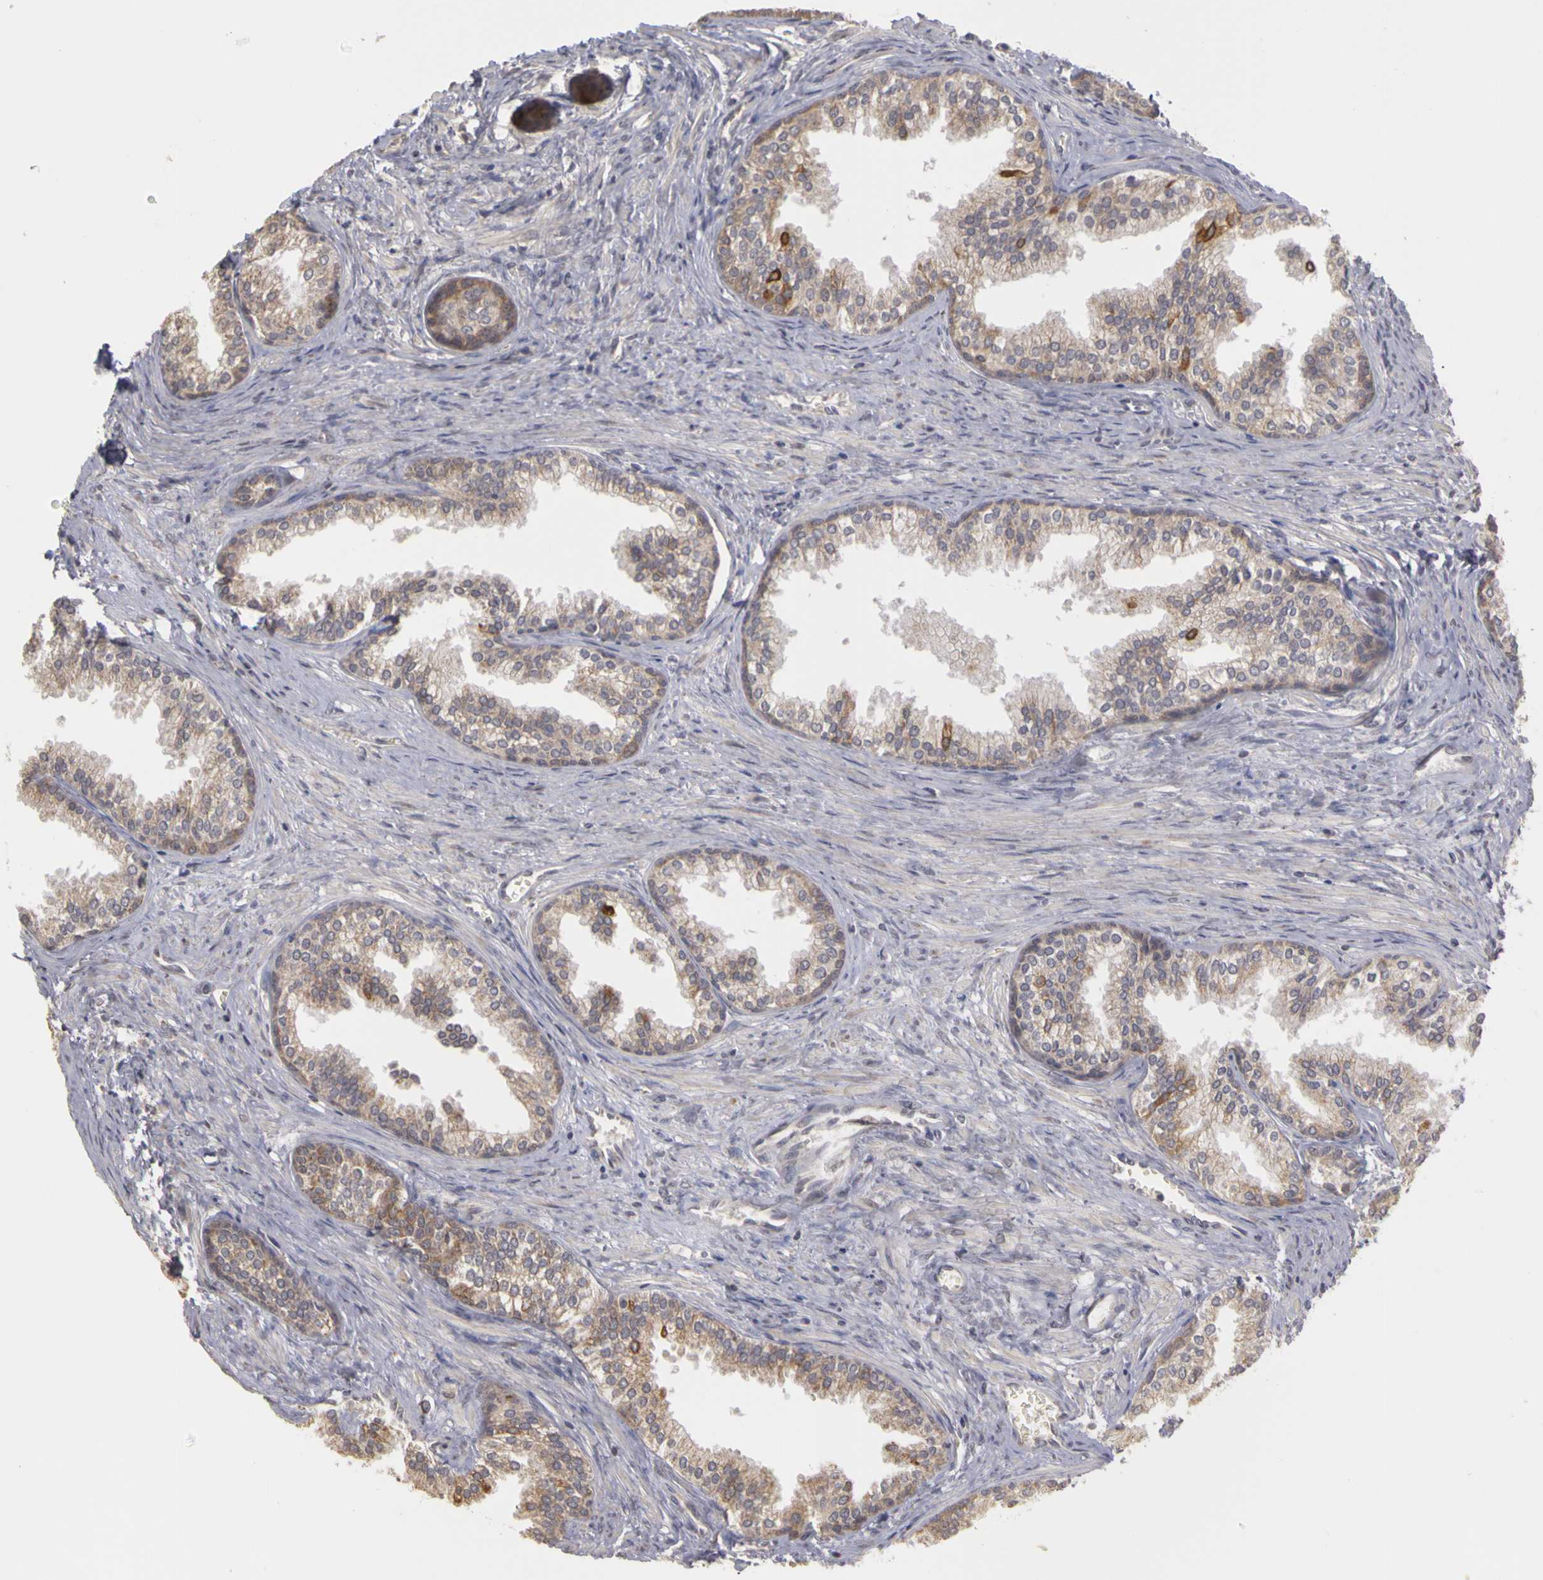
{"staining": {"intensity": "weak", "quantity": ">75%", "location": "cytoplasmic/membranous"}, "tissue": "prostate", "cell_type": "Glandular cells", "image_type": "normal", "snomed": [{"axis": "morphology", "description": "Normal tissue, NOS"}, {"axis": "topography", "description": "Prostate"}], "caption": "This image shows benign prostate stained with immunohistochemistry (IHC) to label a protein in brown. The cytoplasmic/membranous of glandular cells show weak positivity for the protein. Nuclei are counter-stained blue.", "gene": "FRMD7", "patient": {"sex": "male", "age": 68}}